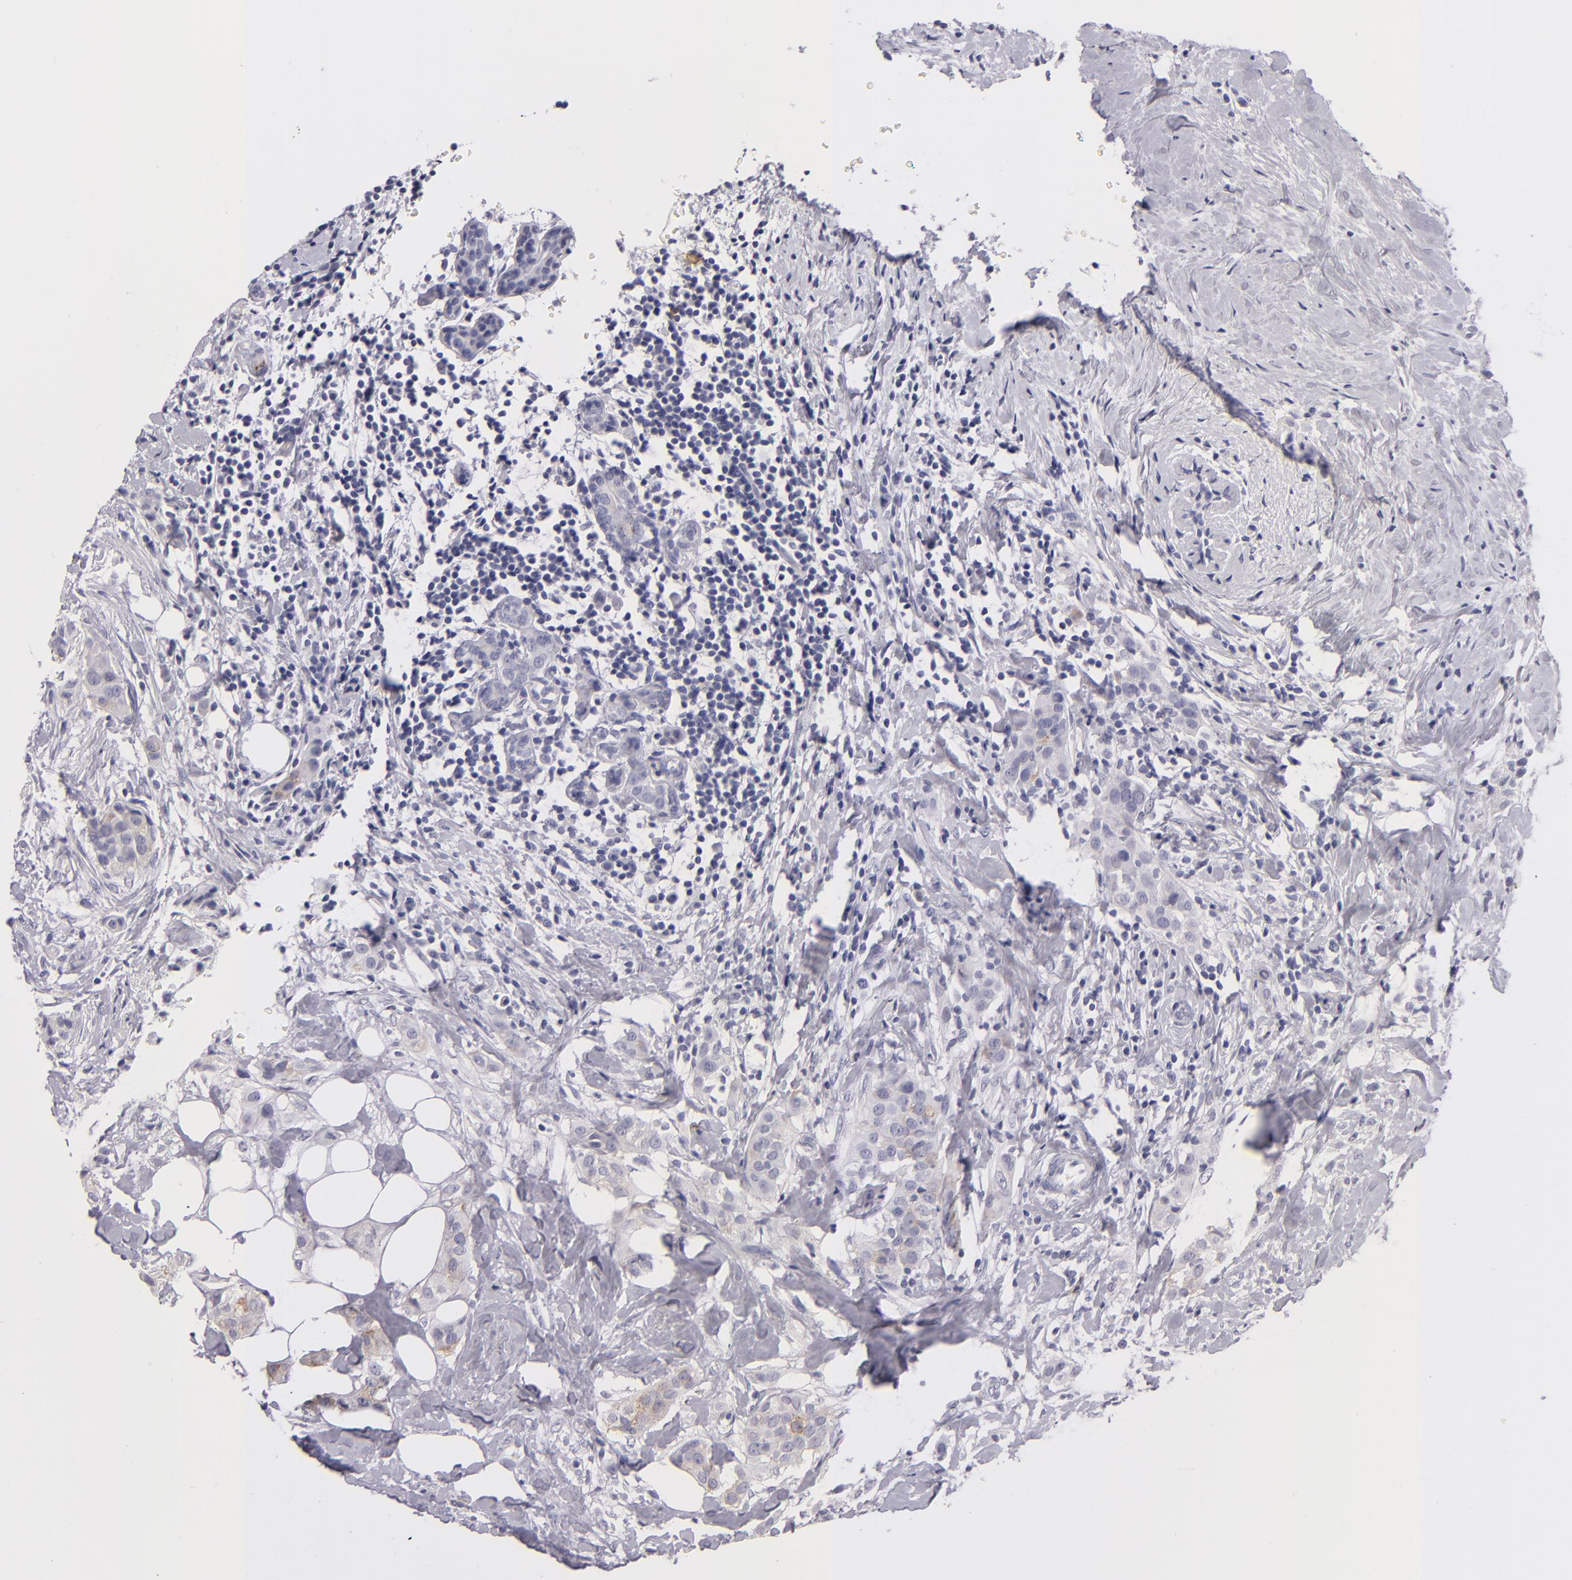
{"staining": {"intensity": "negative", "quantity": "none", "location": "none"}, "tissue": "breast cancer", "cell_type": "Tumor cells", "image_type": "cancer", "snomed": [{"axis": "morphology", "description": "Duct carcinoma"}, {"axis": "topography", "description": "Breast"}], "caption": "Human breast intraductal carcinoma stained for a protein using immunohistochemistry demonstrates no positivity in tumor cells.", "gene": "TNNC1", "patient": {"sex": "female", "age": 45}}